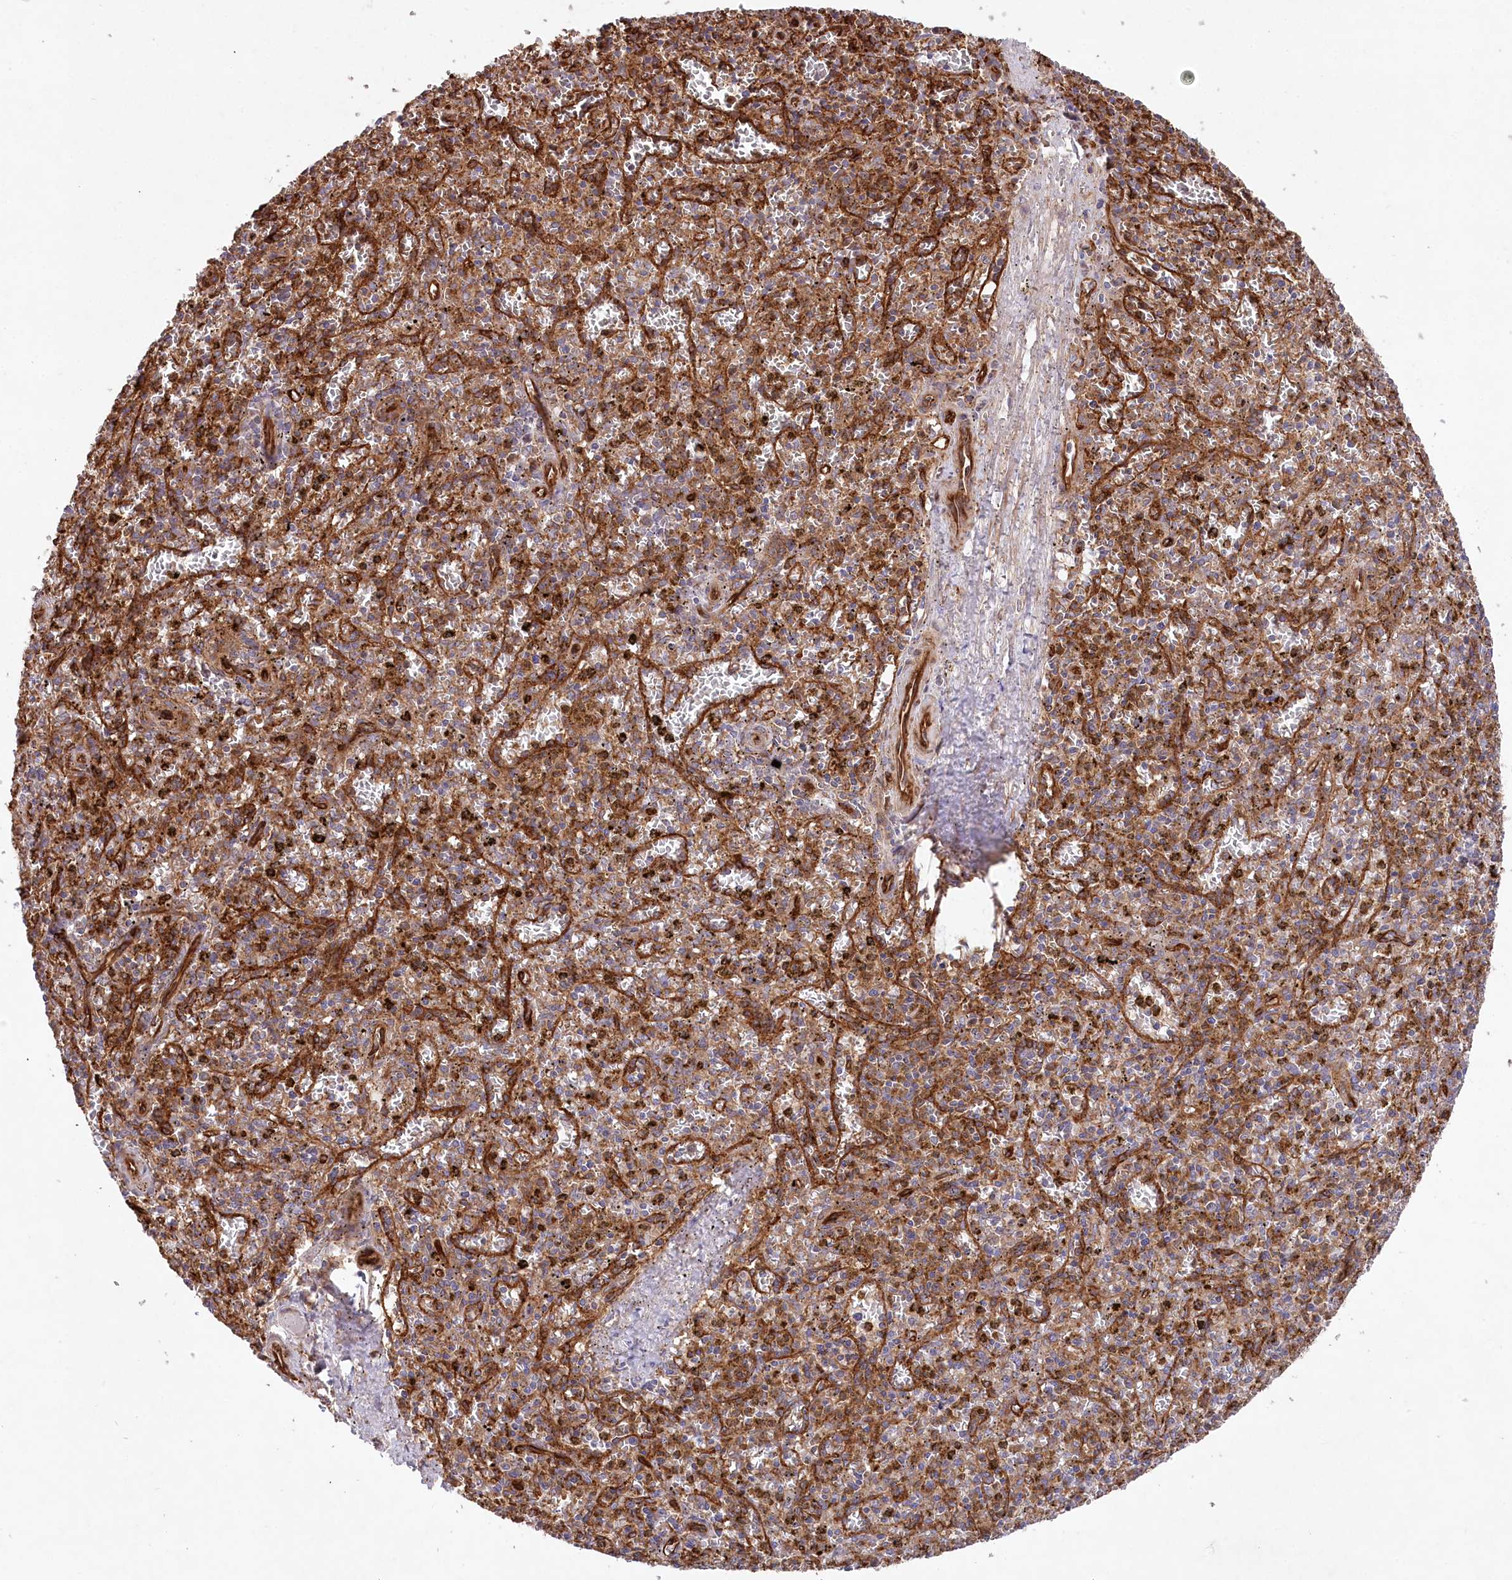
{"staining": {"intensity": "moderate", "quantity": "<25%", "location": "cytoplasmic/membranous"}, "tissue": "spleen", "cell_type": "Cells in red pulp", "image_type": "normal", "snomed": [{"axis": "morphology", "description": "Normal tissue, NOS"}, {"axis": "topography", "description": "Spleen"}], "caption": "Immunohistochemical staining of normal human spleen reveals low levels of moderate cytoplasmic/membranous positivity in approximately <25% of cells in red pulp.", "gene": "MTPAP", "patient": {"sex": "male", "age": 72}}